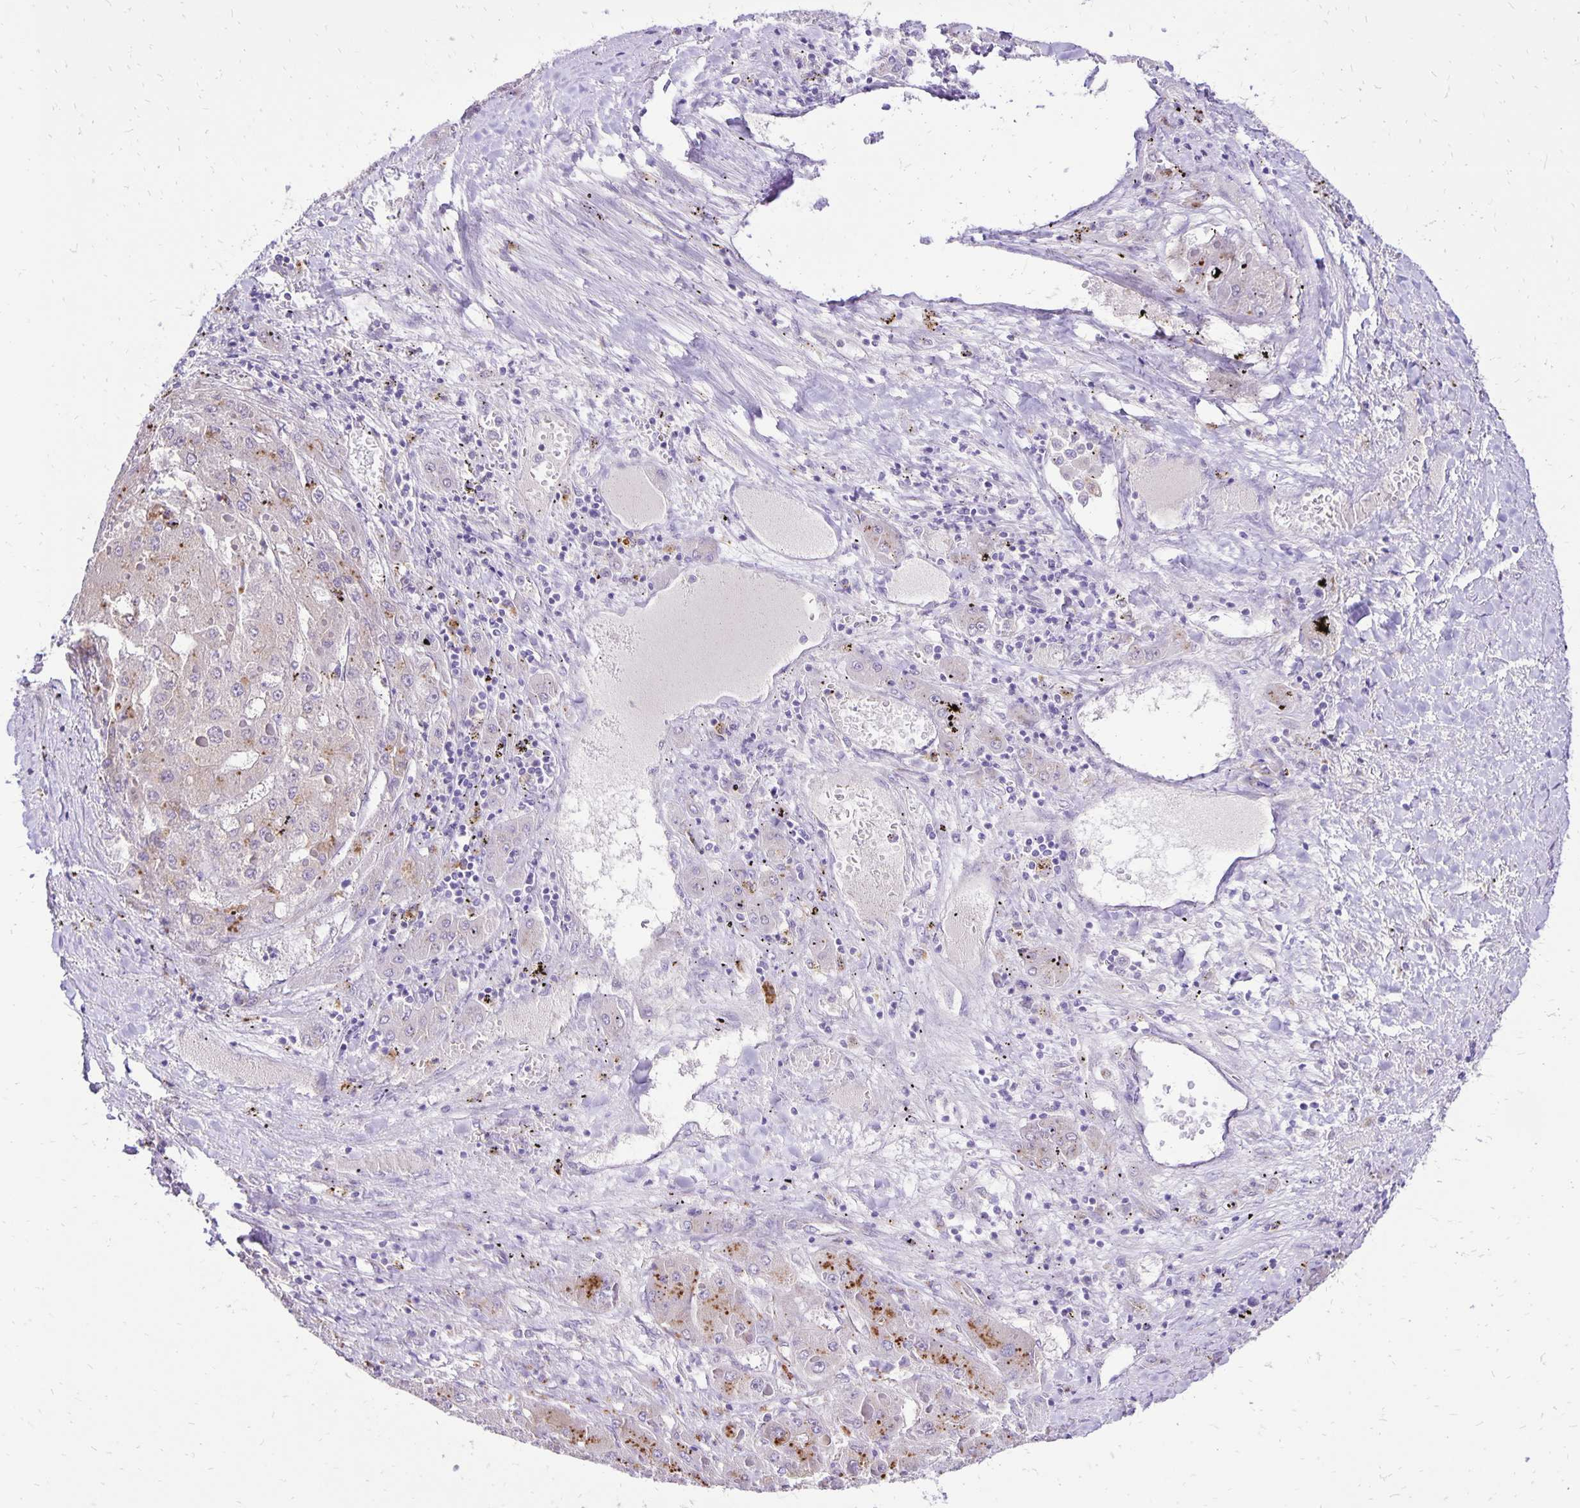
{"staining": {"intensity": "moderate", "quantity": "<25%", "location": "cytoplasmic/membranous"}, "tissue": "liver cancer", "cell_type": "Tumor cells", "image_type": "cancer", "snomed": [{"axis": "morphology", "description": "Carcinoma, Hepatocellular, NOS"}, {"axis": "topography", "description": "Liver"}], "caption": "Moderate cytoplasmic/membranous staining is identified in about <25% of tumor cells in liver hepatocellular carcinoma. The protein is shown in brown color, while the nuclei are stained blue.", "gene": "EIF5A", "patient": {"sex": "female", "age": 73}}